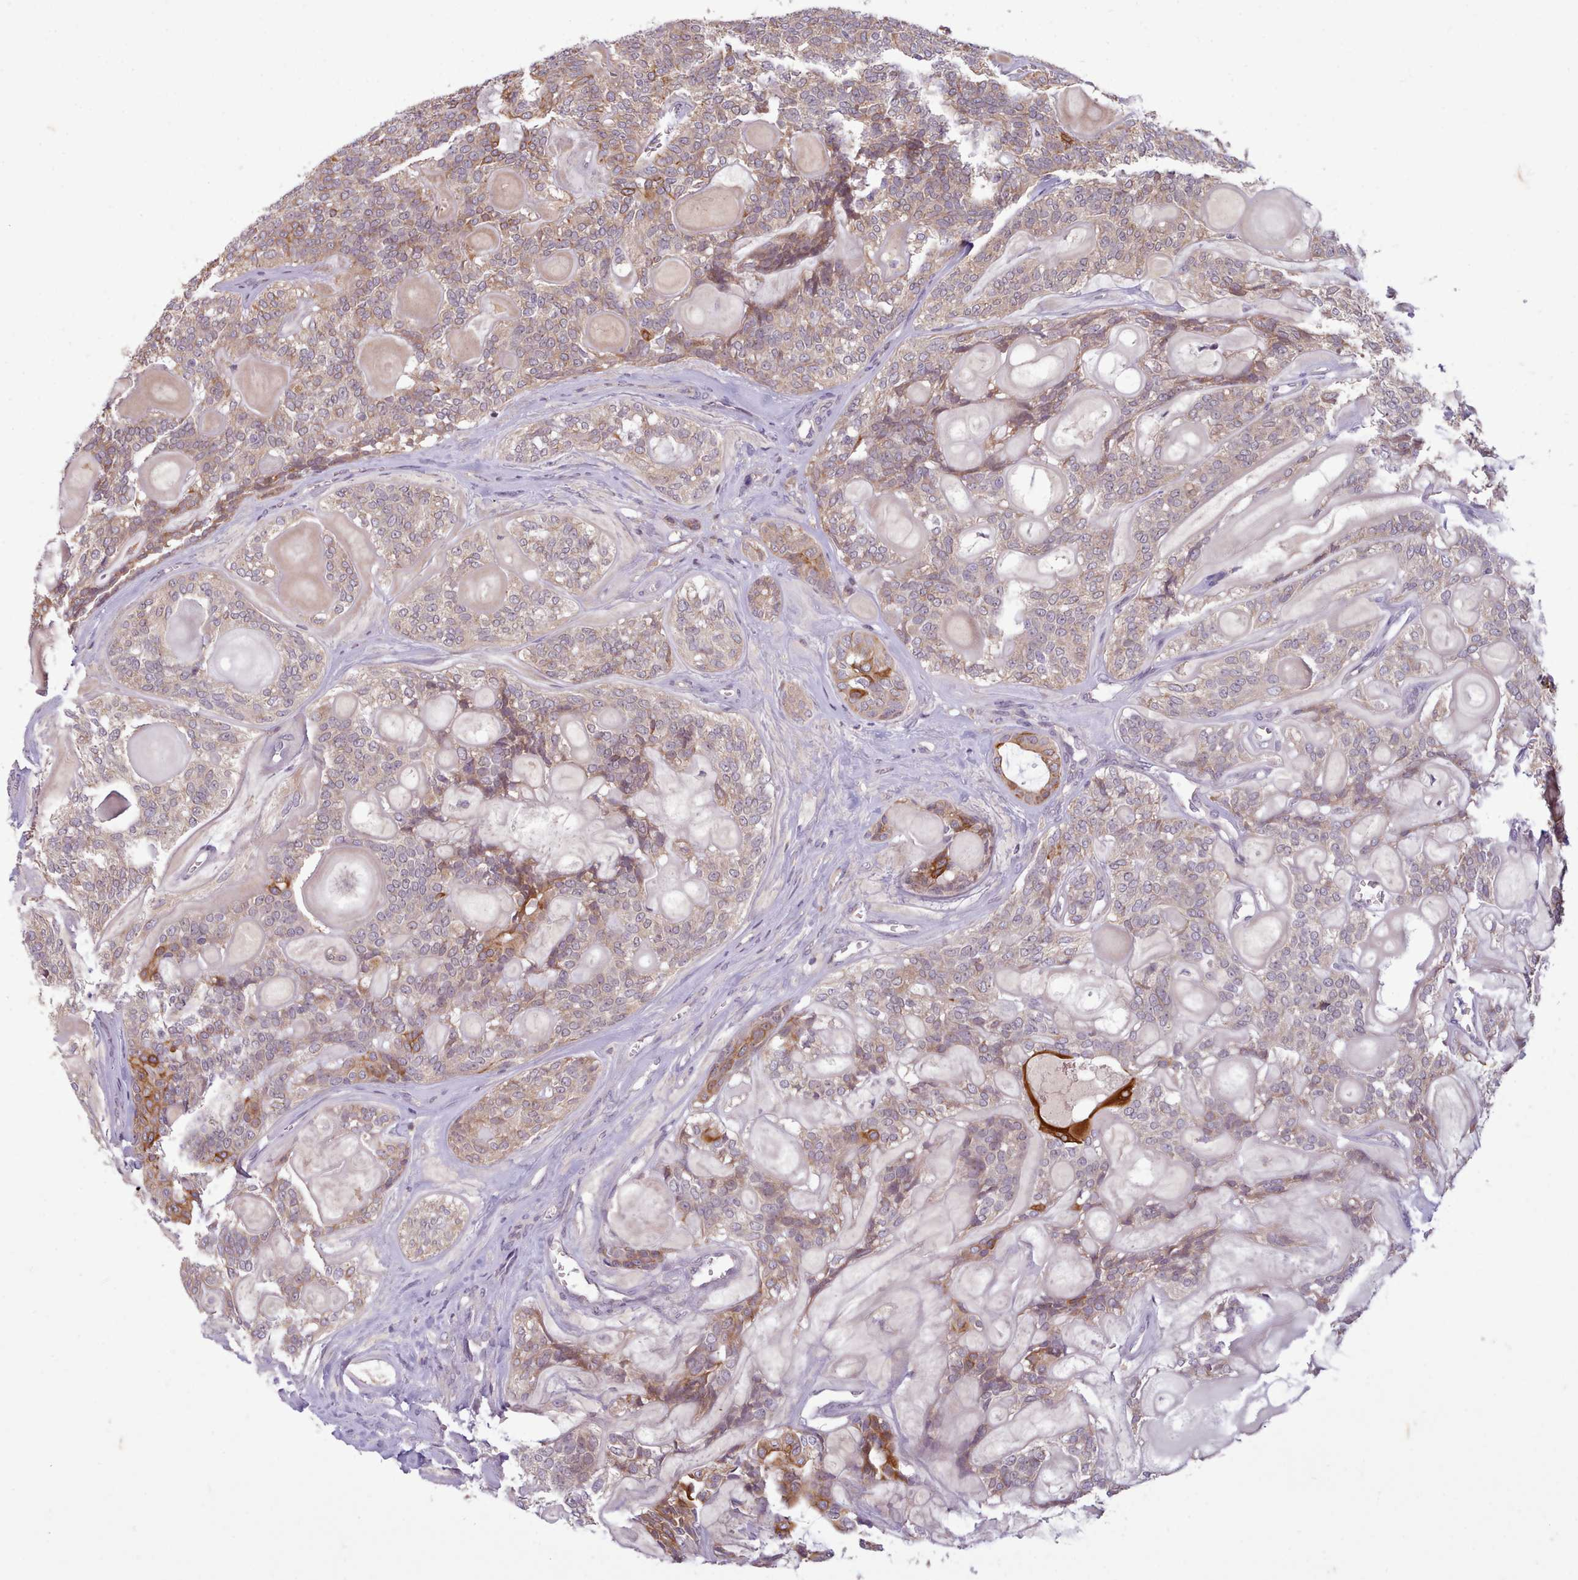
{"staining": {"intensity": "moderate", "quantity": "<25%", "location": "cytoplasmic/membranous"}, "tissue": "head and neck cancer", "cell_type": "Tumor cells", "image_type": "cancer", "snomed": [{"axis": "morphology", "description": "Adenocarcinoma, NOS"}, {"axis": "topography", "description": "Head-Neck"}], "caption": "Immunohistochemical staining of head and neck cancer (adenocarcinoma) displays moderate cytoplasmic/membranous protein positivity in approximately <25% of tumor cells. The staining is performed using DAB (3,3'-diaminobenzidine) brown chromogen to label protein expression. The nuclei are counter-stained blue using hematoxylin.", "gene": "NMRK1", "patient": {"sex": "male", "age": 66}}